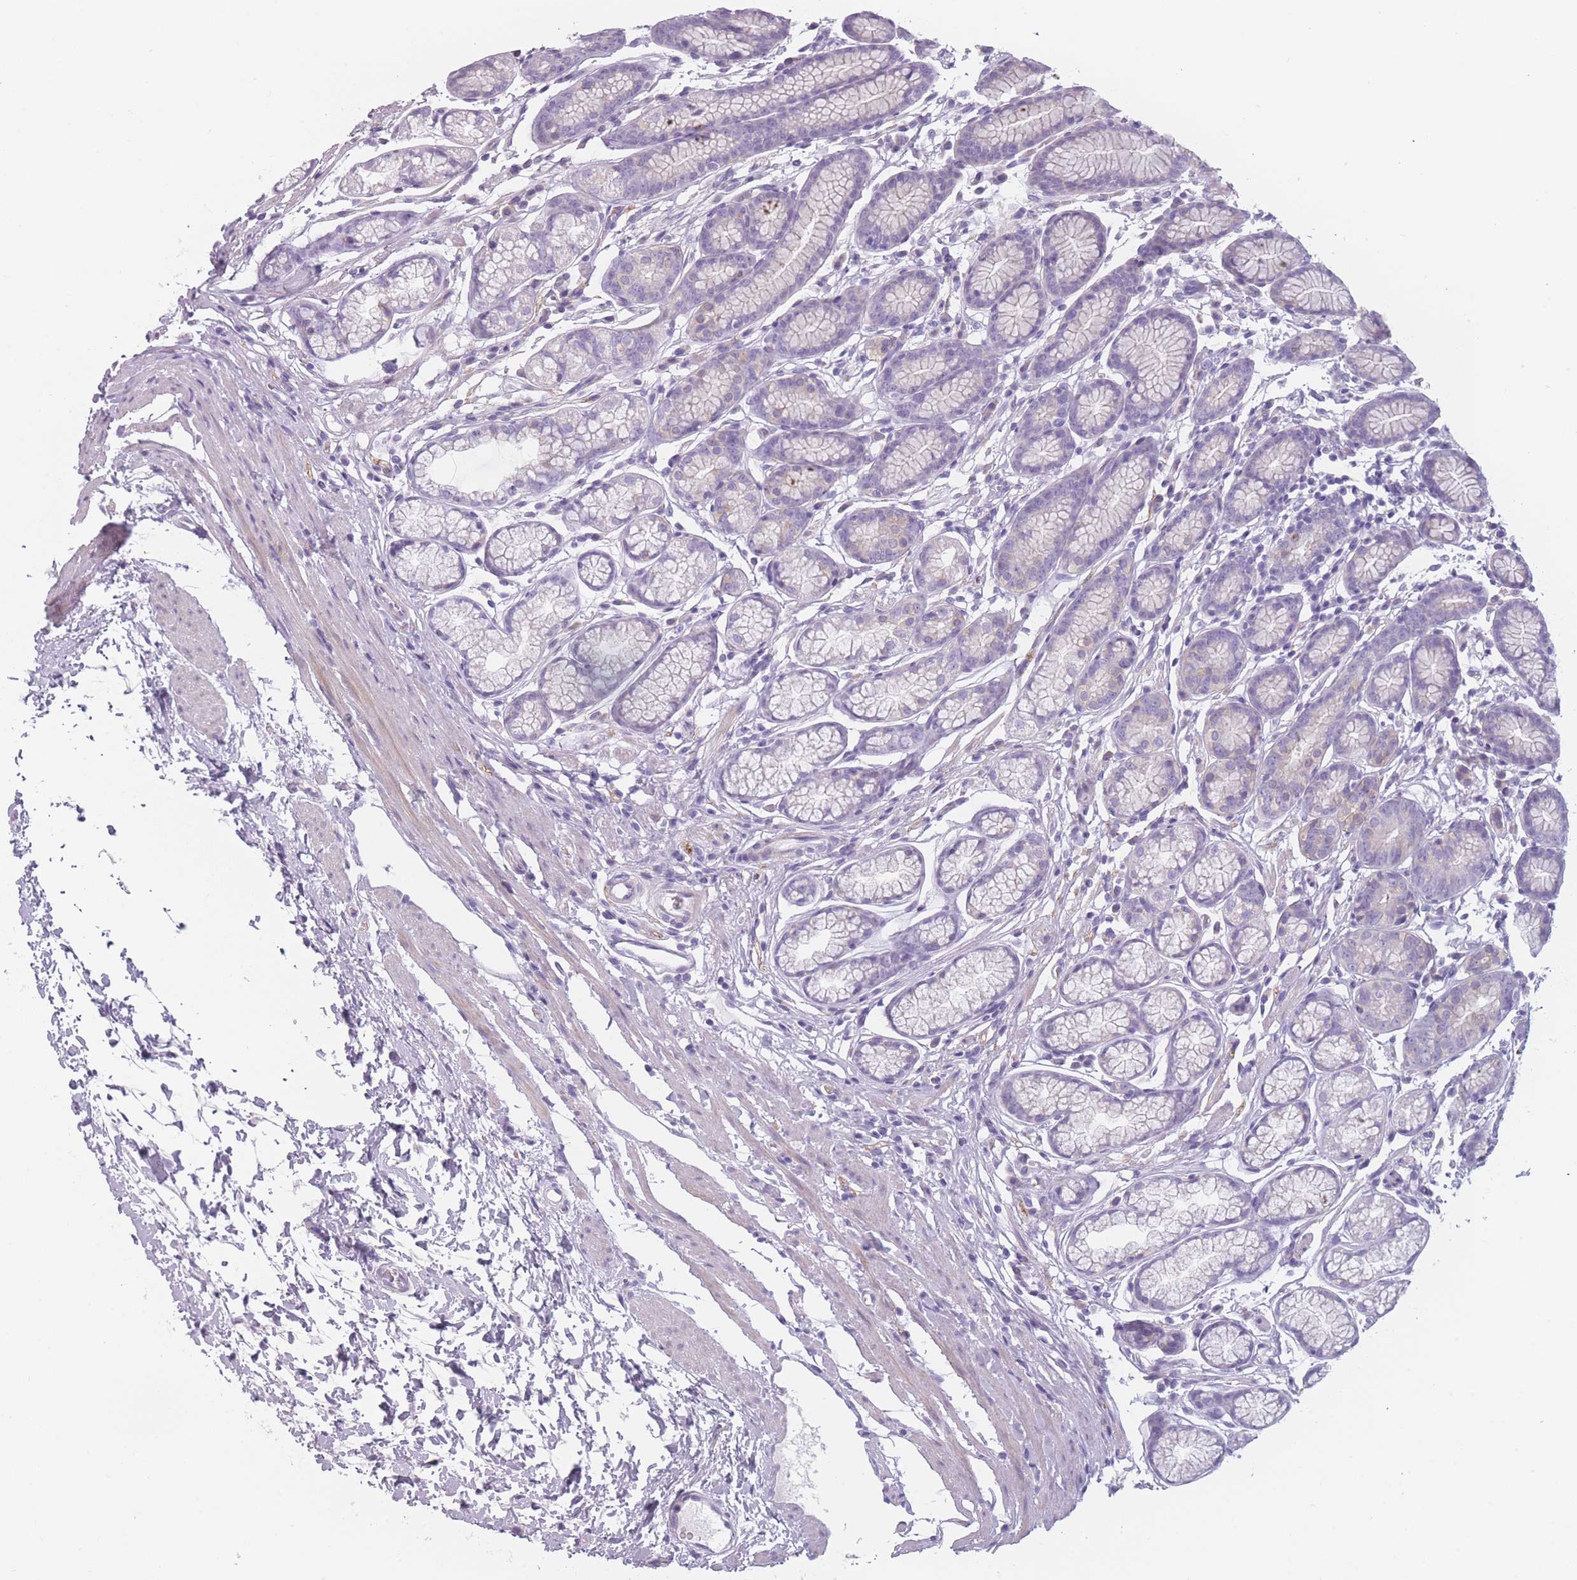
{"staining": {"intensity": "negative", "quantity": "none", "location": "none"}, "tissue": "stomach", "cell_type": "Glandular cells", "image_type": "normal", "snomed": [{"axis": "morphology", "description": "Normal tissue, NOS"}, {"axis": "topography", "description": "Stomach"}], "caption": "The image displays no staining of glandular cells in unremarkable stomach.", "gene": "PPFIA3", "patient": {"sex": "male", "age": 42}}